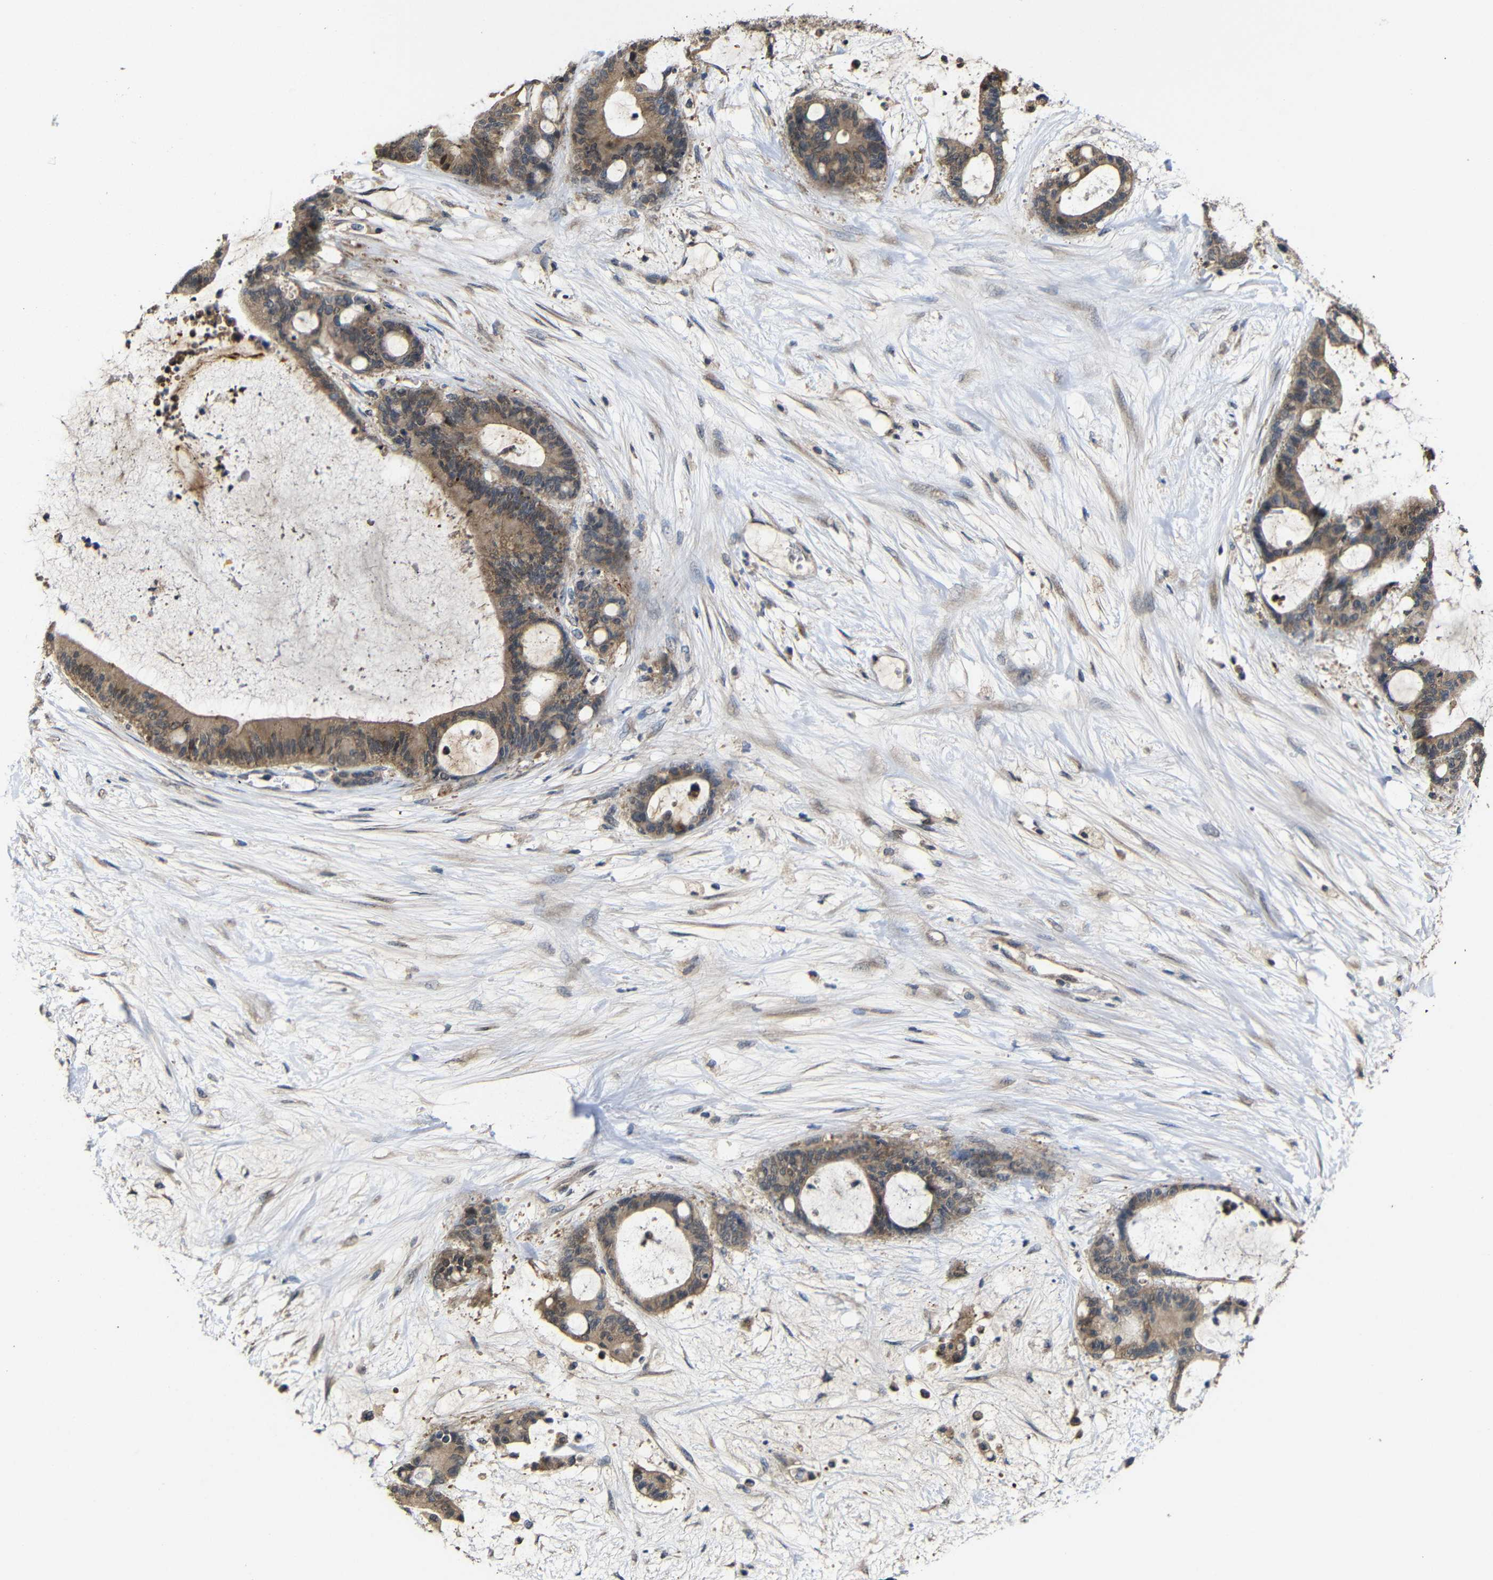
{"staining": {"intensity": "moderate", "quantity": ">75%", "location": "cytoplasmic/membranous"}, "tissue": "liver cancer", "cell_type": "Tumor cells", "image_type": "cancer", "snomed": [{"axis": "morphology", "description": "Cholangiocarcinoma"}, {"axis": "topography", "description": "Liver"}], "caption": "Protein expression analysis of human cholangiocarcinoma (liver) reveals moderate cytoplasmic/membranous positivity in approximately >75% of tumor cells.", "gene": "ATG12", "patient": {"sex": "female", "age": 73}}